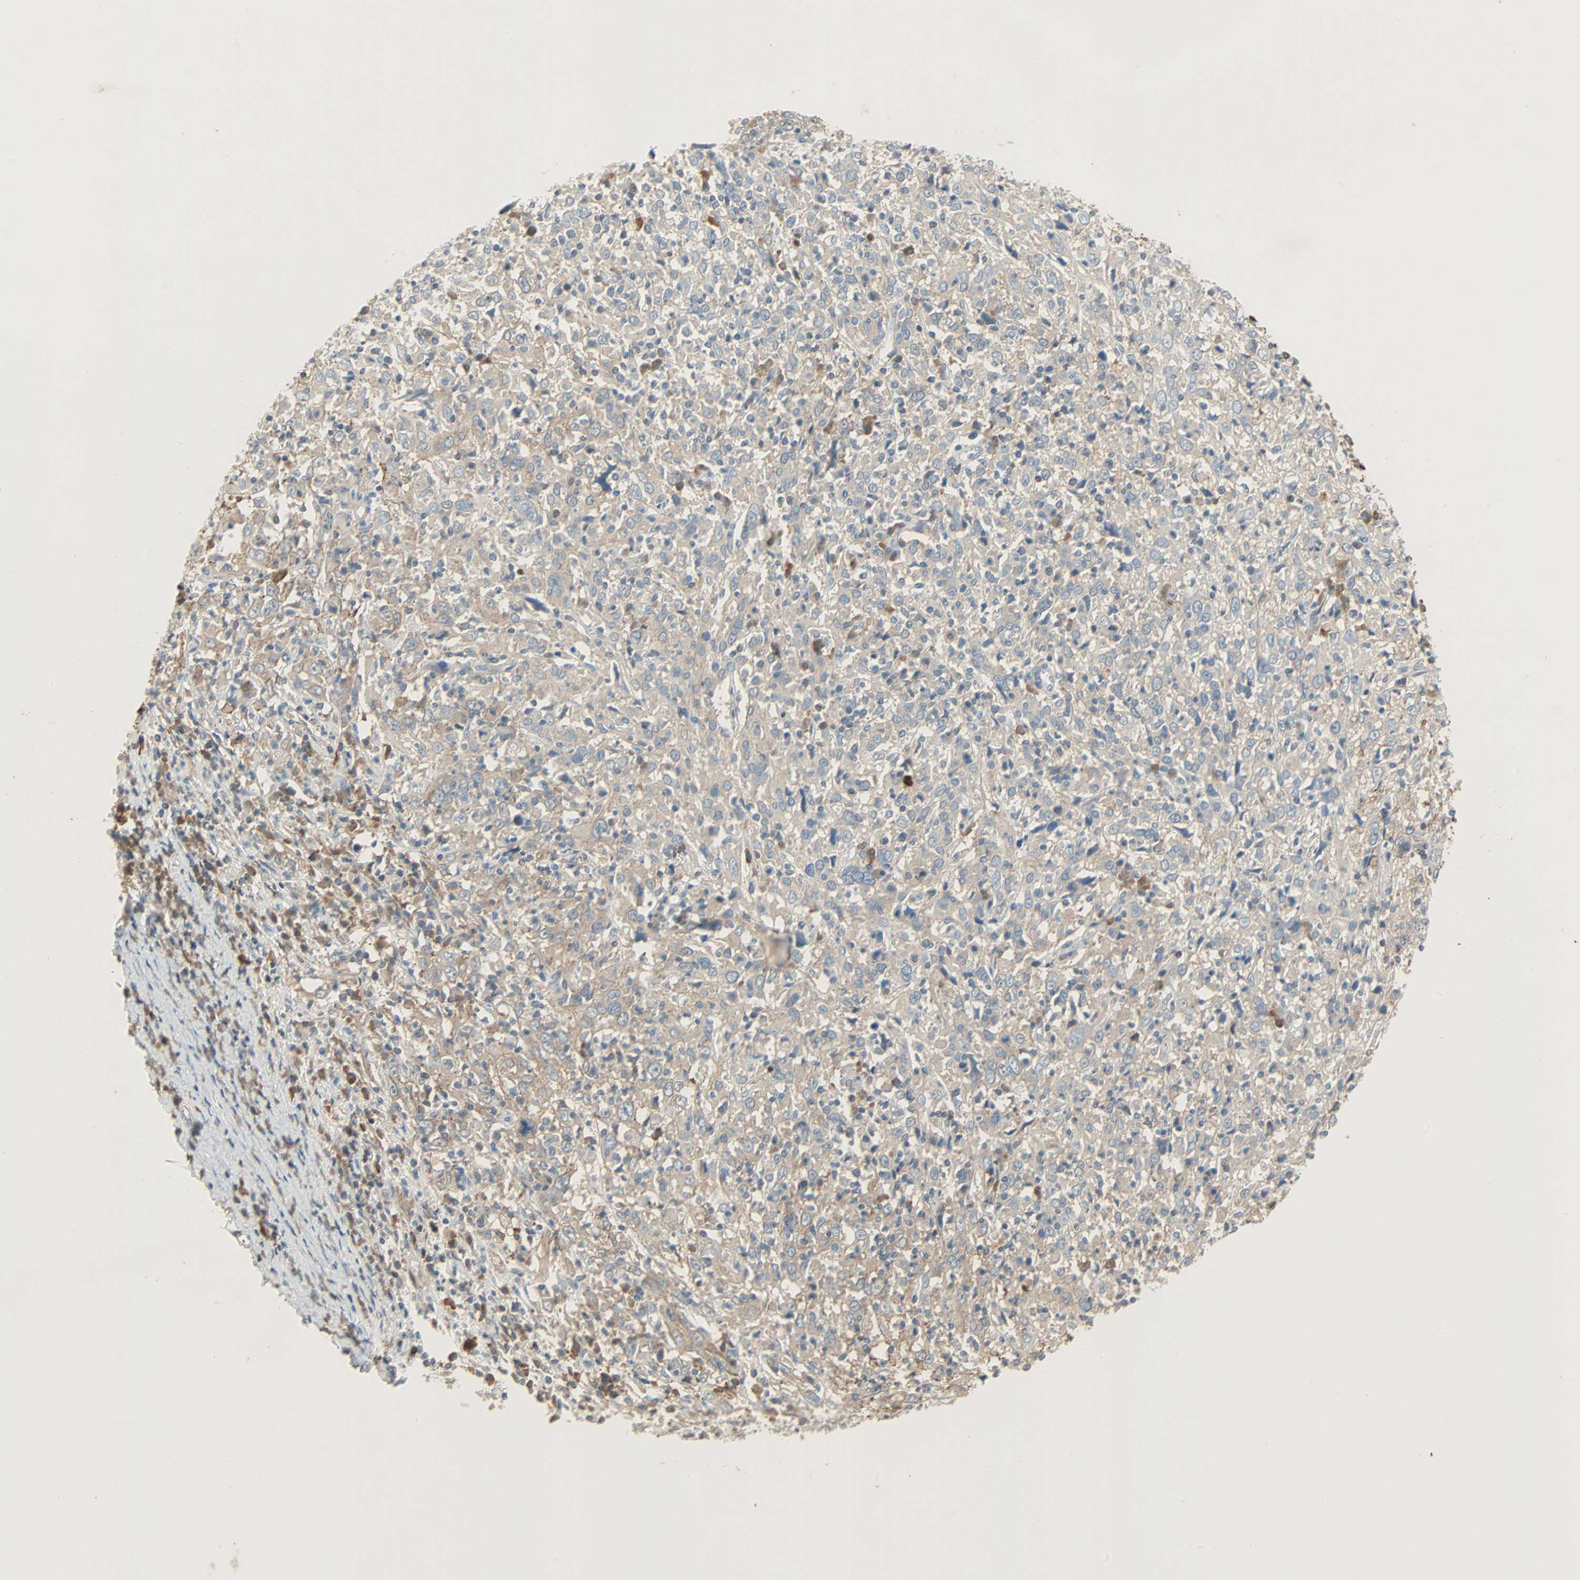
{"staining": {"intensity": "weak", "quantity": "25%-75%", "location": "cytoplasmic/membranous"}, "tissue": "cervical cancer", "cell_type": "Tumor cells", "image_type": "cancer", "snomed": [{"axis": "morphology", "description": "Squamous cell carcinoma, NOS"}, {"axis": "topography", "description": "Cervix"}], "caption": "There is low levels of weak cytoplasmic/membranous positivity in tumor cells of cervical cancer (squamous cell carcinoma), as demonstrated by immunohistochemical staining (brown color).", "gene": "TNFRSF12A", "patient": {"sex": "female", "age": 46}}